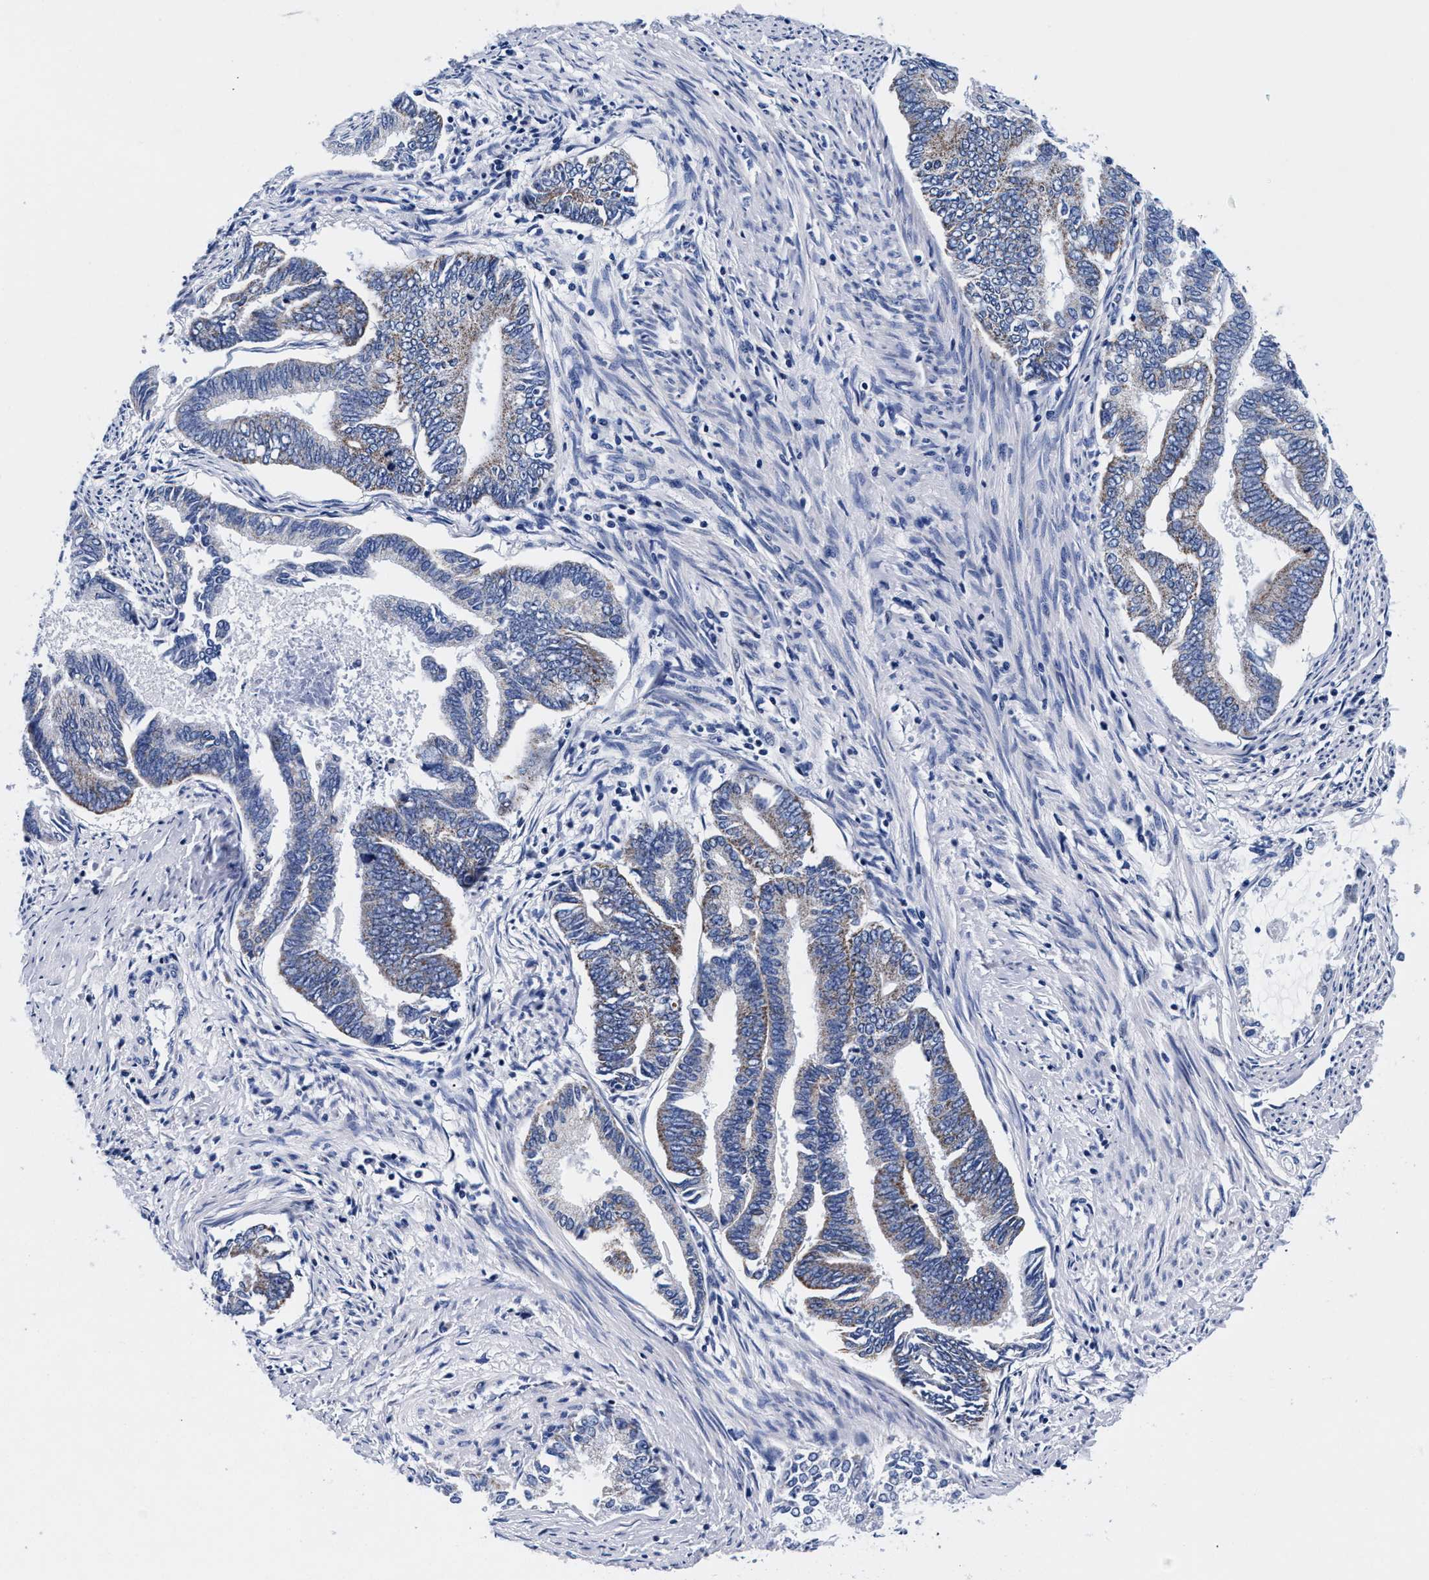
{"staining": {"intensity": "weak", "quantity": "<25%", "location": "cytoplasmic/membranous"}, "tissue": "endometrial cancer", "cell_type": "Tumor cells", "image_type": "cancer", "snomed": [{"axis": "morphology", "description": "Adenocarcinoma, NOS"}, {"axis": "topography", "description": "Endometrium"}], "caption": "Endometrial adenocarcinoma was stained to show a protein in brown. There is no significant positivity in tumor cells.", "gene": "RAB3B", "patient": {"sex": "female", "age": 86}}